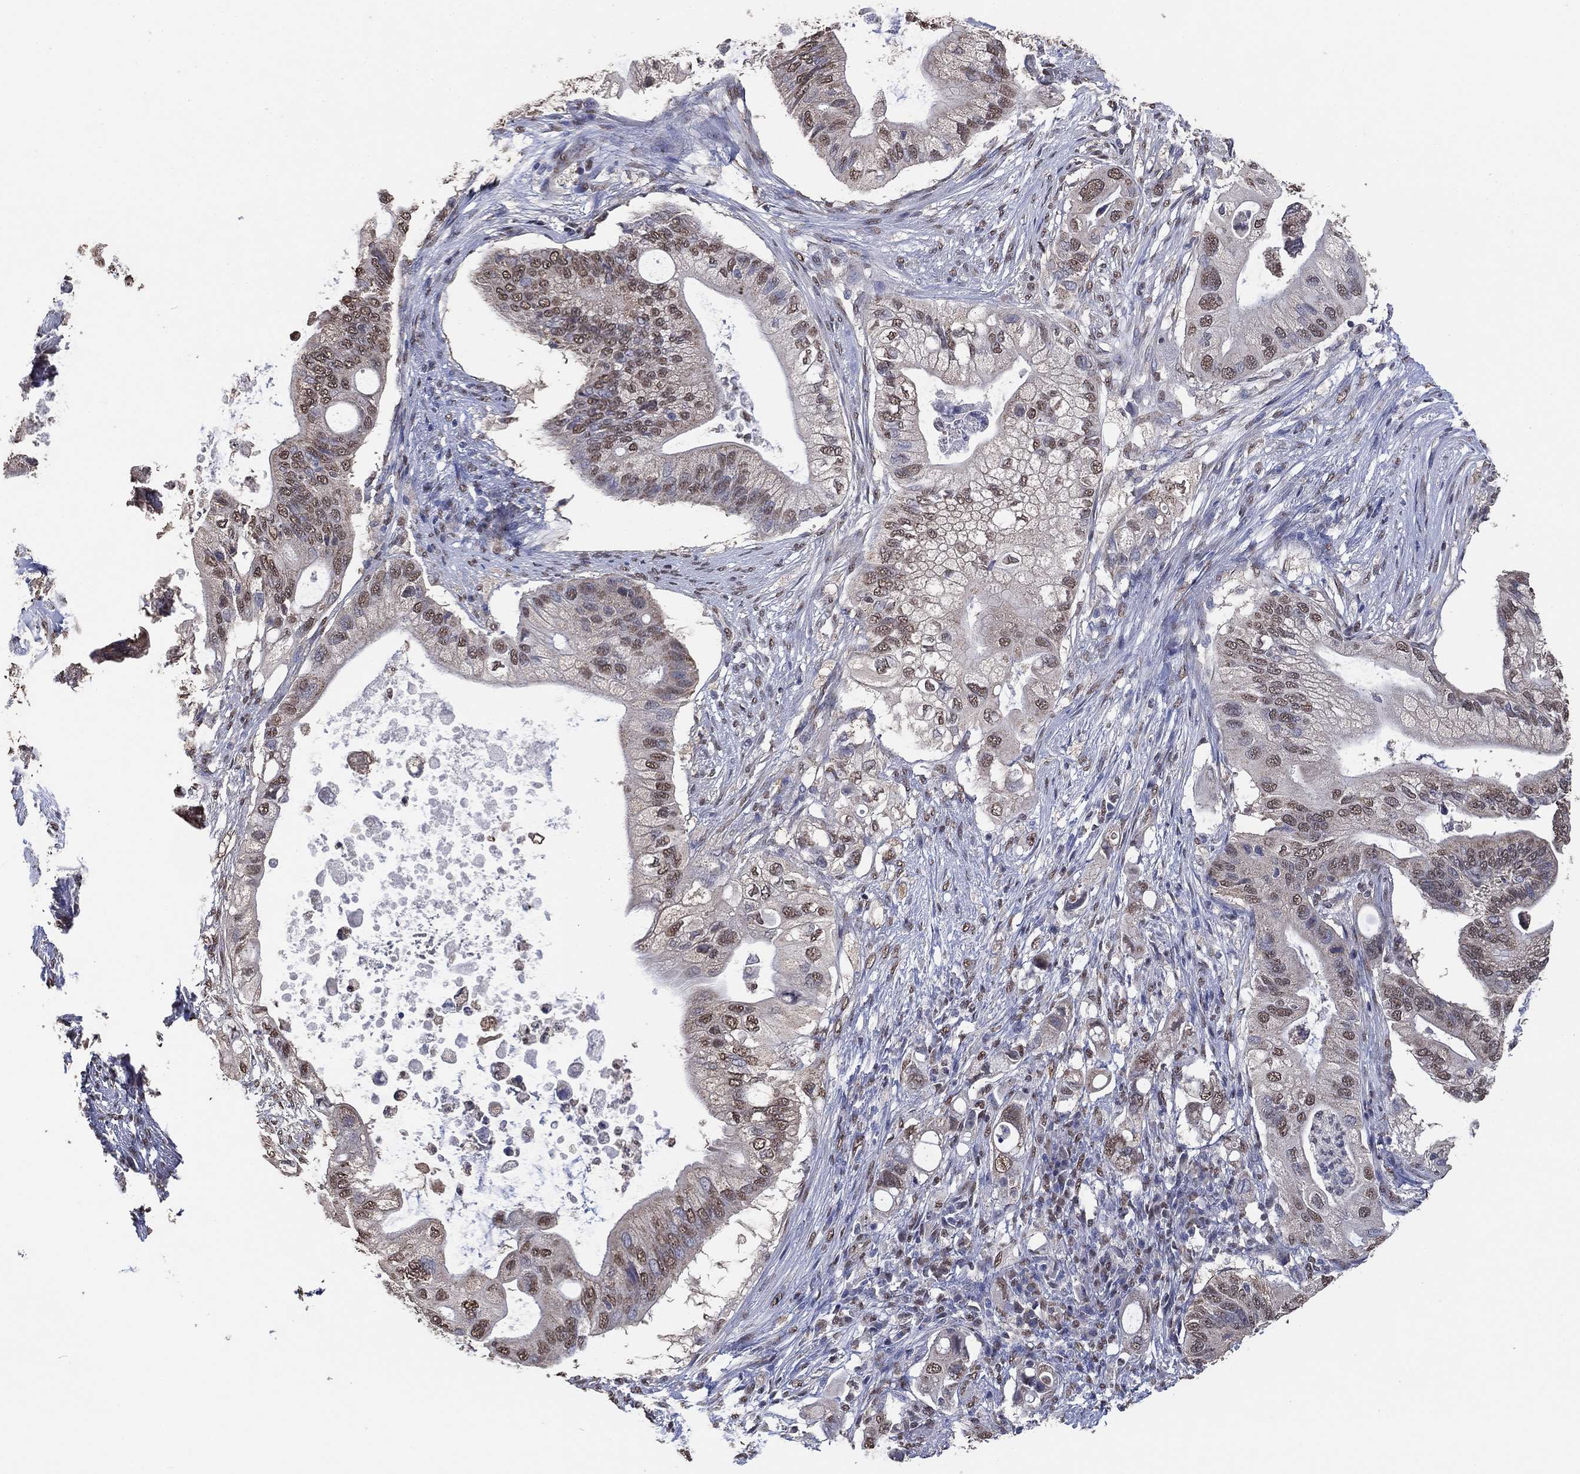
{"staining": {"intensity": "weak", "quantity": "25%-75%", "location": "nuclear"}, "tissue": "pancreatic cancer", "cell_type": "Tumor cells", "image_type": "cancer", "snomed": [{"axis": "morphology", "description": "Adenocarcinoma, NOS"}, {"axis": "topography", "description": "Pancreas"}], "caption": "Immunohistochemistry of human pancreatic adenocarcinoma displays low levels of weak nuclear positivity in approximately 25%-75% of tumor cells.", "gene": "ALDH7A1", "patient": {"sex": "female", "age": 72}}